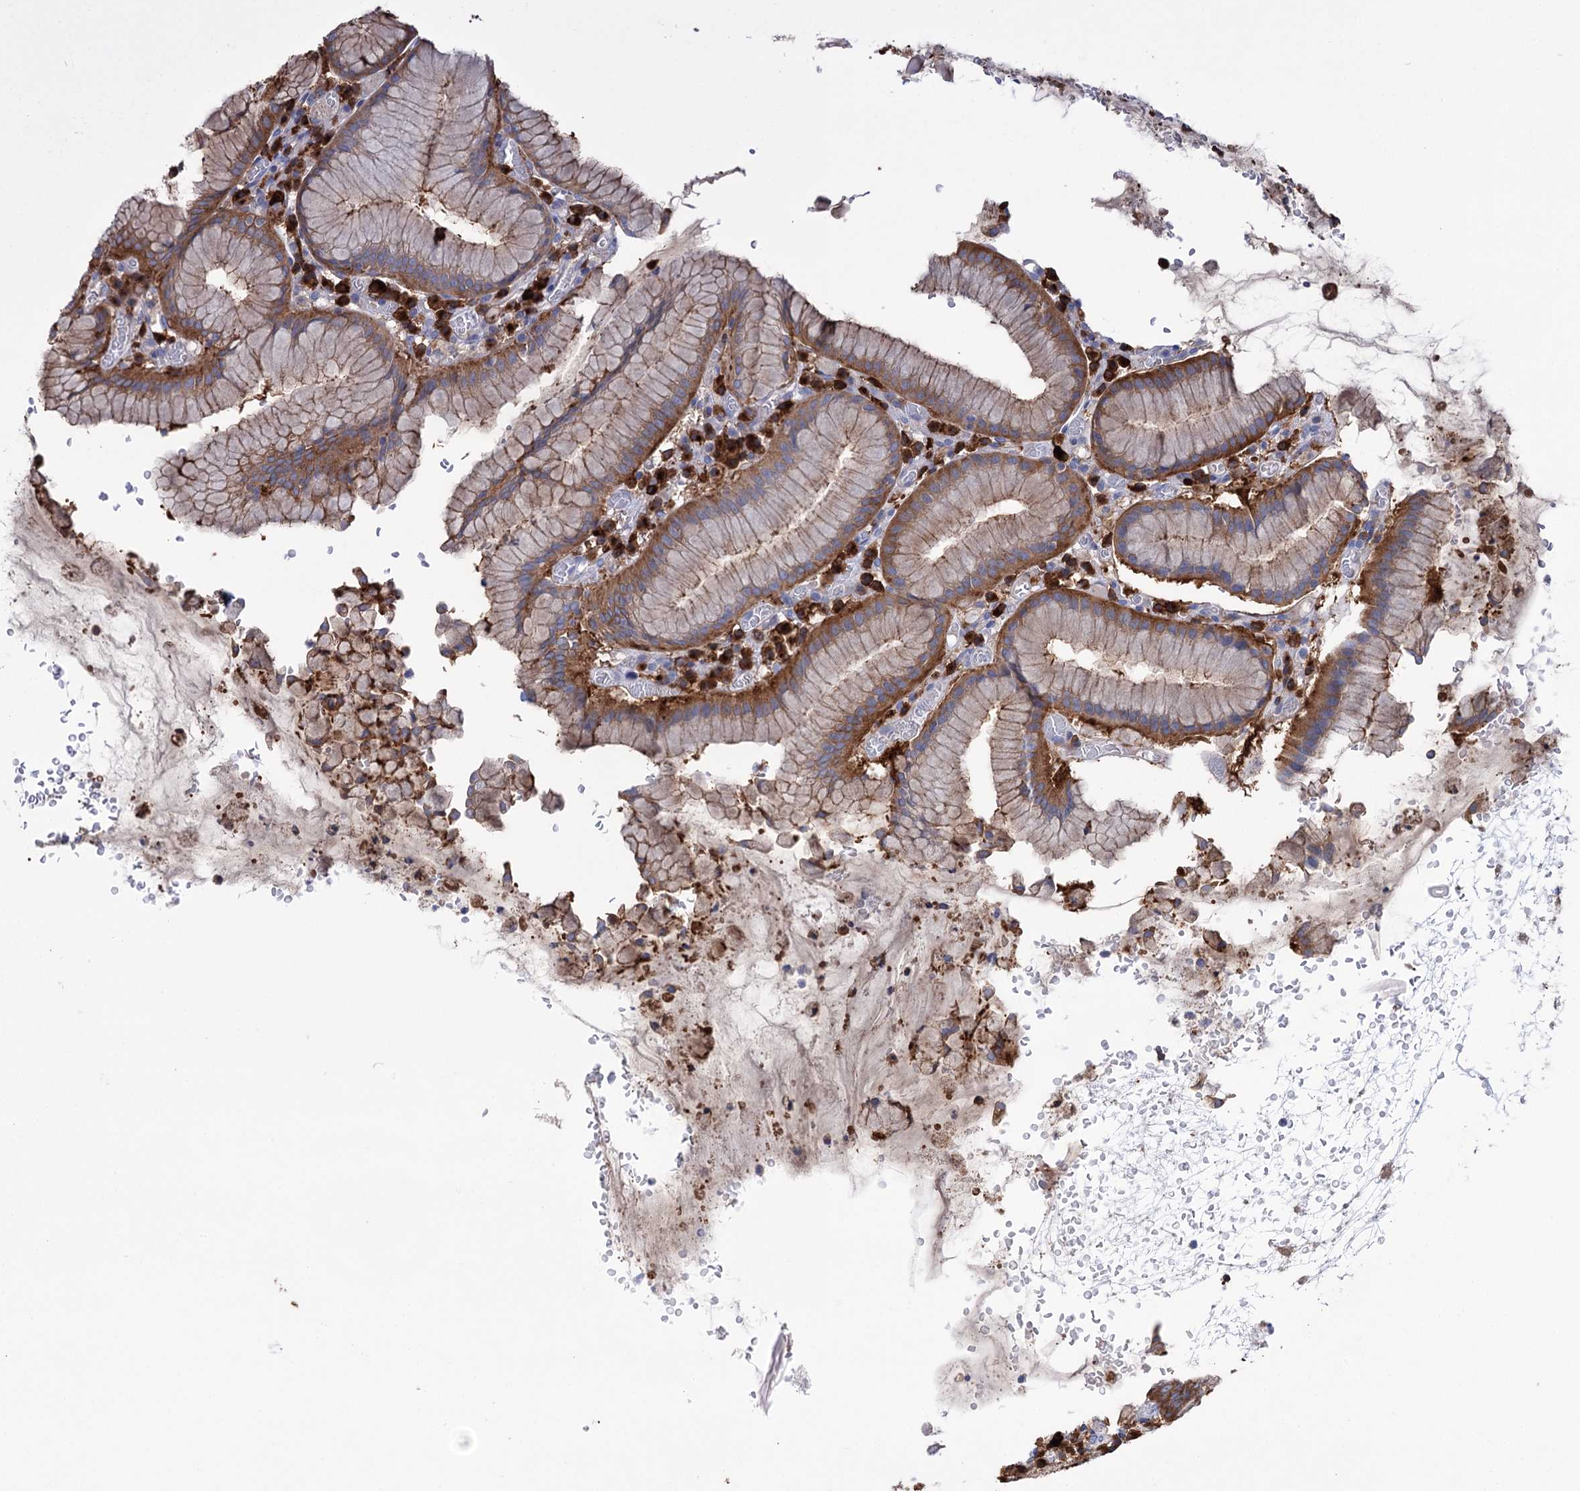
{"staining": {"intensity": "strong", "quantity": ">75%", "location": "cytoplasmic/membranous"}, "tissue": "stomach", "cell_type": "Glandular cells", "image_type": "normal", "snomed": [{"axis": "morphology", "description": "Normal tissue, NOS"}, {"axis": "topography", "description": "Stomach"}], "caption": "Immunohistochemical staining of normal human stomach reveals high levels of strong cytoplasmic/membranous positivity in approximately >75% of glandular cells.", "gene": "BBS4", "patient": {"sex": "male", "age": 55}}